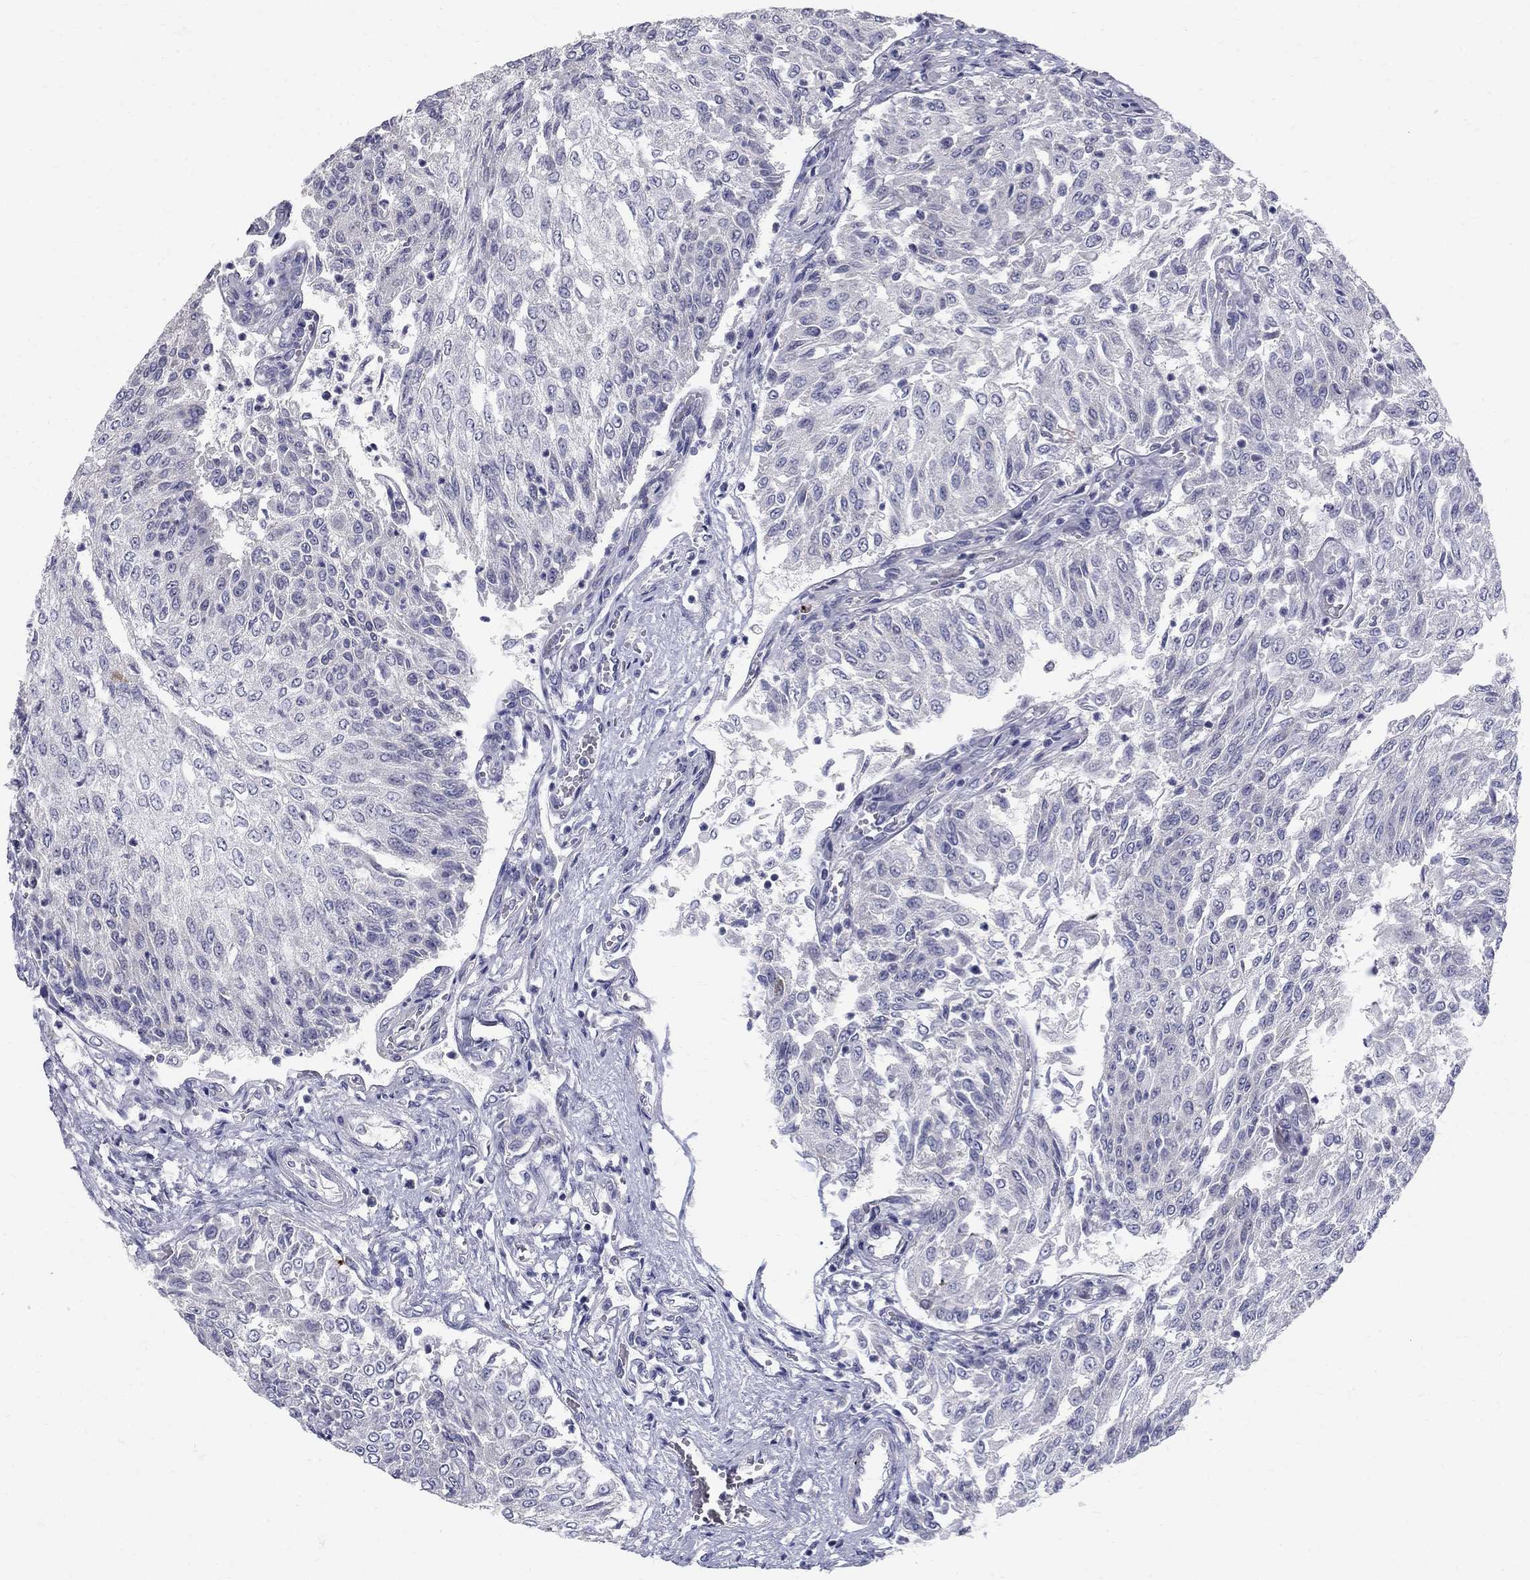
{"staining": {"intensity": "negative", "quantity": "none", "location": "none"}, "tissue": "urothelial cancer", "cell_type": "Tumor cells", "image_type": "cancer", "snomed": [{"axis": "morphology", "description": "Urothelial carcinoma, Low grade"}, {"axis": "topography", "description": "Urinary bladder"}], "caption": "Urothelial cancer was stained to show a protein in brown. There is no significant positivity in tumor cells.", "gene": "TP53TG5", "patient": {"sex": "male", "age": 78}}